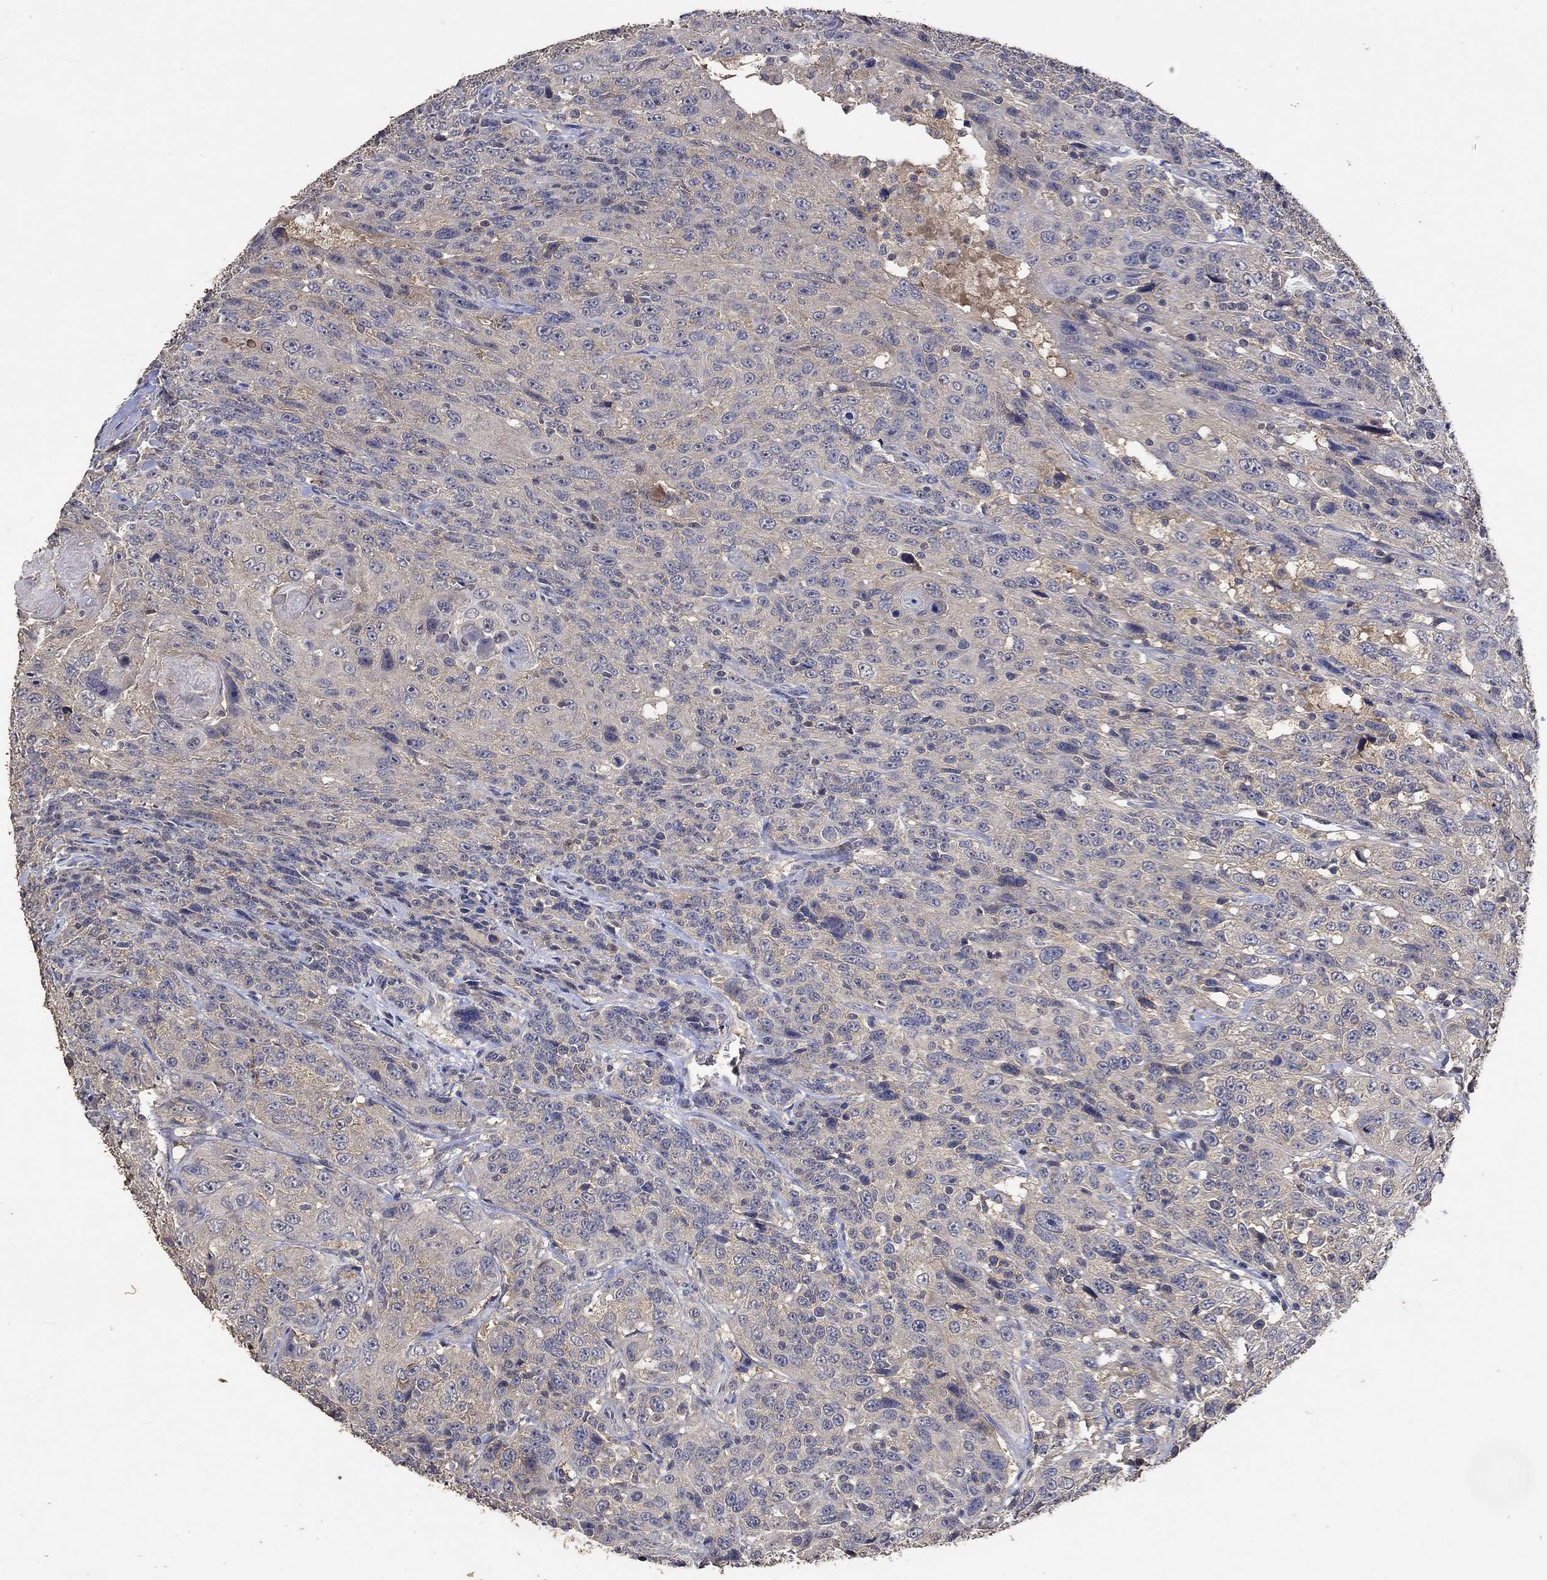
{"staining": {"intensity": "negative", "quantity": "none", "location": "none"}, "tissue": "urothelial cancer", "cell_type": "Tumor cells", "image_type": "cancer", "snomed": [{"axis": "morphology", "description": "Urothelial carcinoma, NOS"}, {"axis": "morphology", "description": "Urothelial carcinoma, High grade"}, {"axis": "topography", "description": "Urinary bladder"}], "caption": "Tumor cells are negative for brown protein staining in urothelial cancer.", "gene": "PTPN20", "patient": {"sex": "female", "age": 73}}